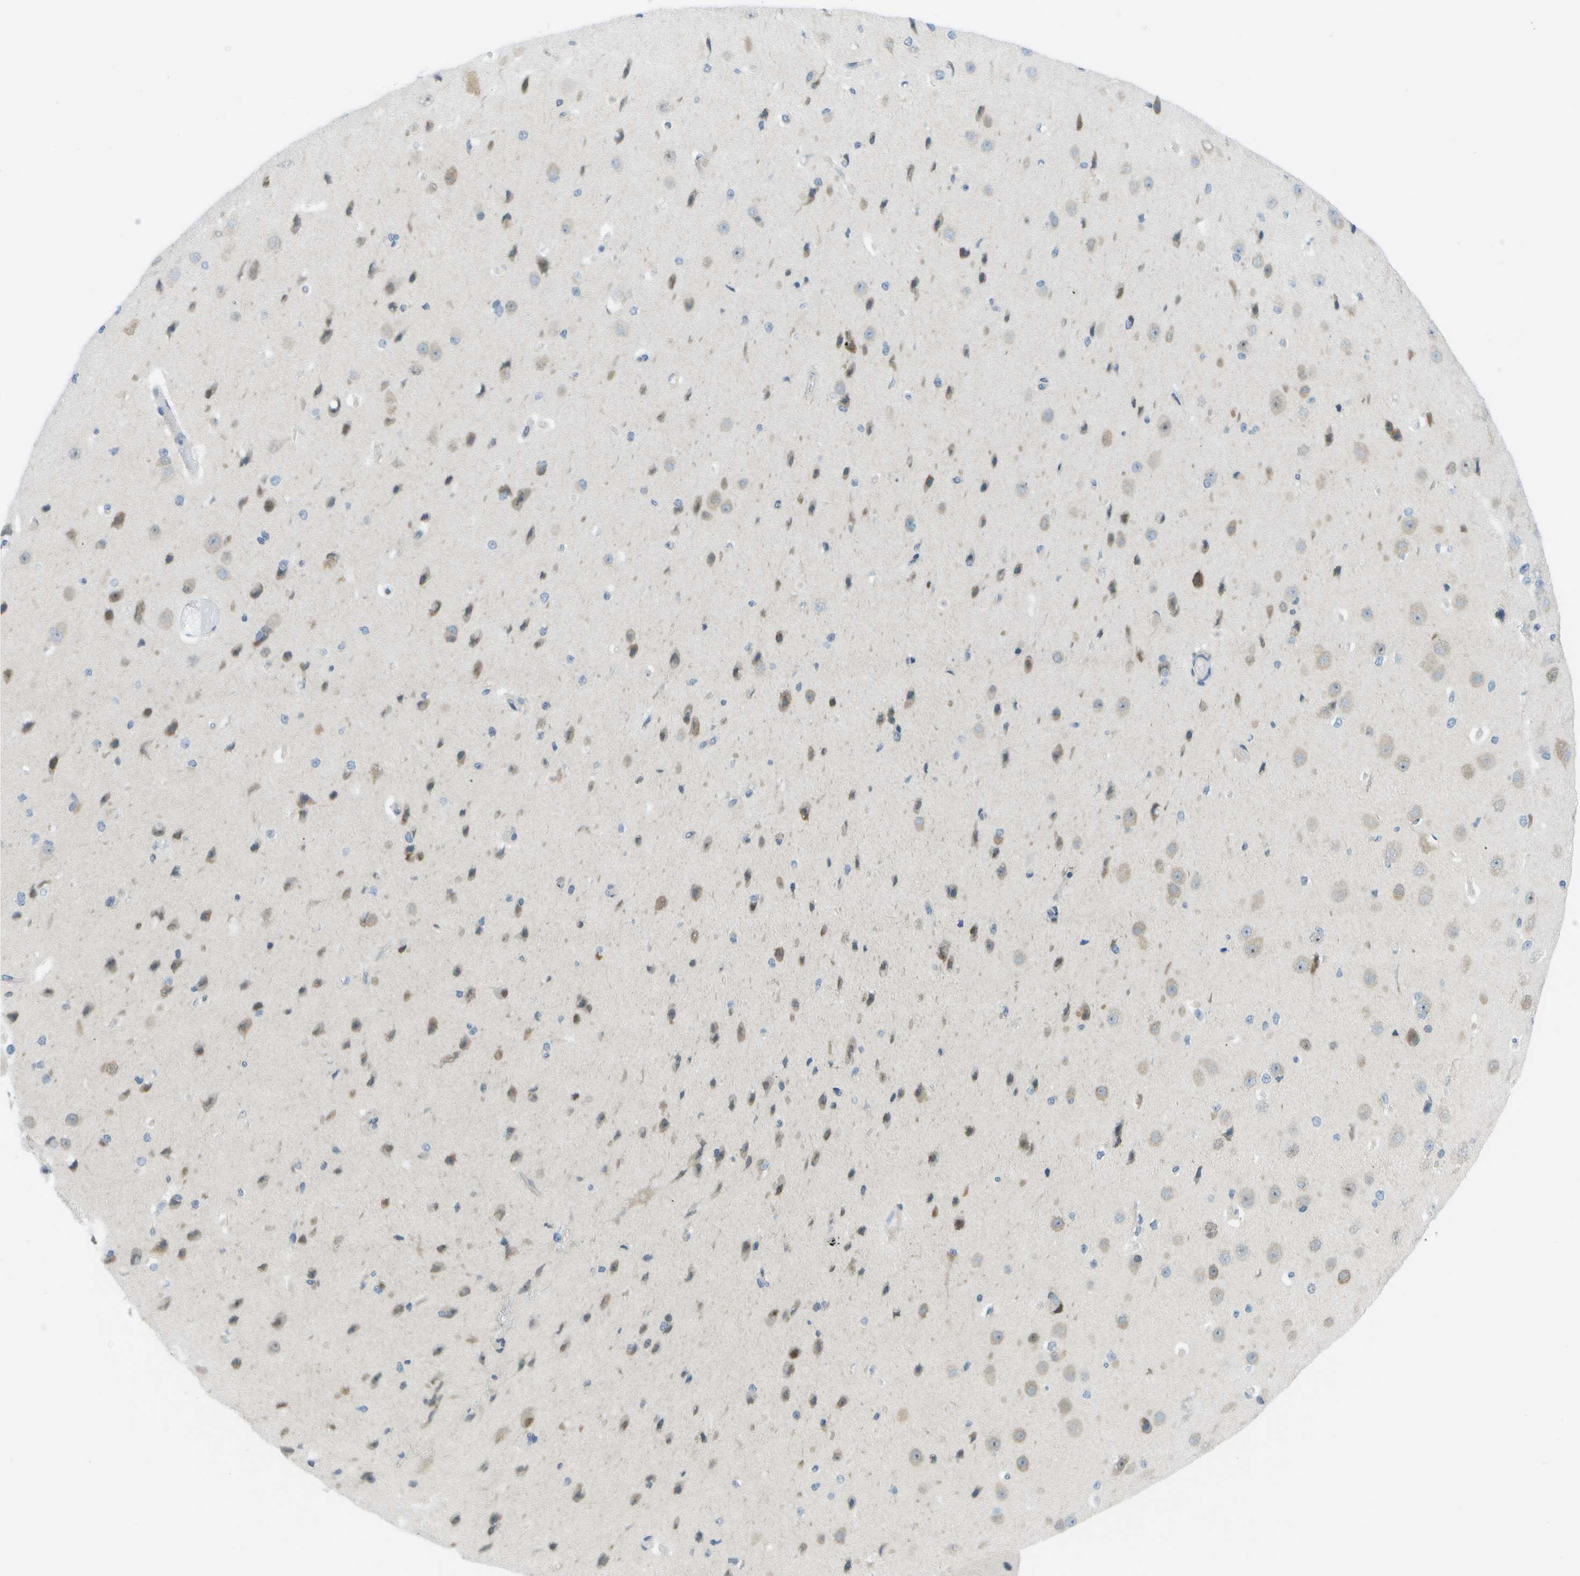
{"staining": {"intensity": "negative", "quantity": "none", "location": "none"}, "tissue": "cerebral cortex", "cell_type": "Endothelial cells", "image_type": "normal", "snomed": [{"axis": "morphology", "description": "Normal tissue, NOS"}, {"axis": "morphology", "description": "Developmental malformation"}, {"axis": "topography", "description": "Cerebral cortex"}], "caption": "Benign cerebral cortex was stained to show a protein in brown. There is no significant staining in endothelial cells. (Brightfield microscopy of DAB IHC at high magnification).", "gene": "PITHD1", "patient": {"sex": "female", "age": 30}}